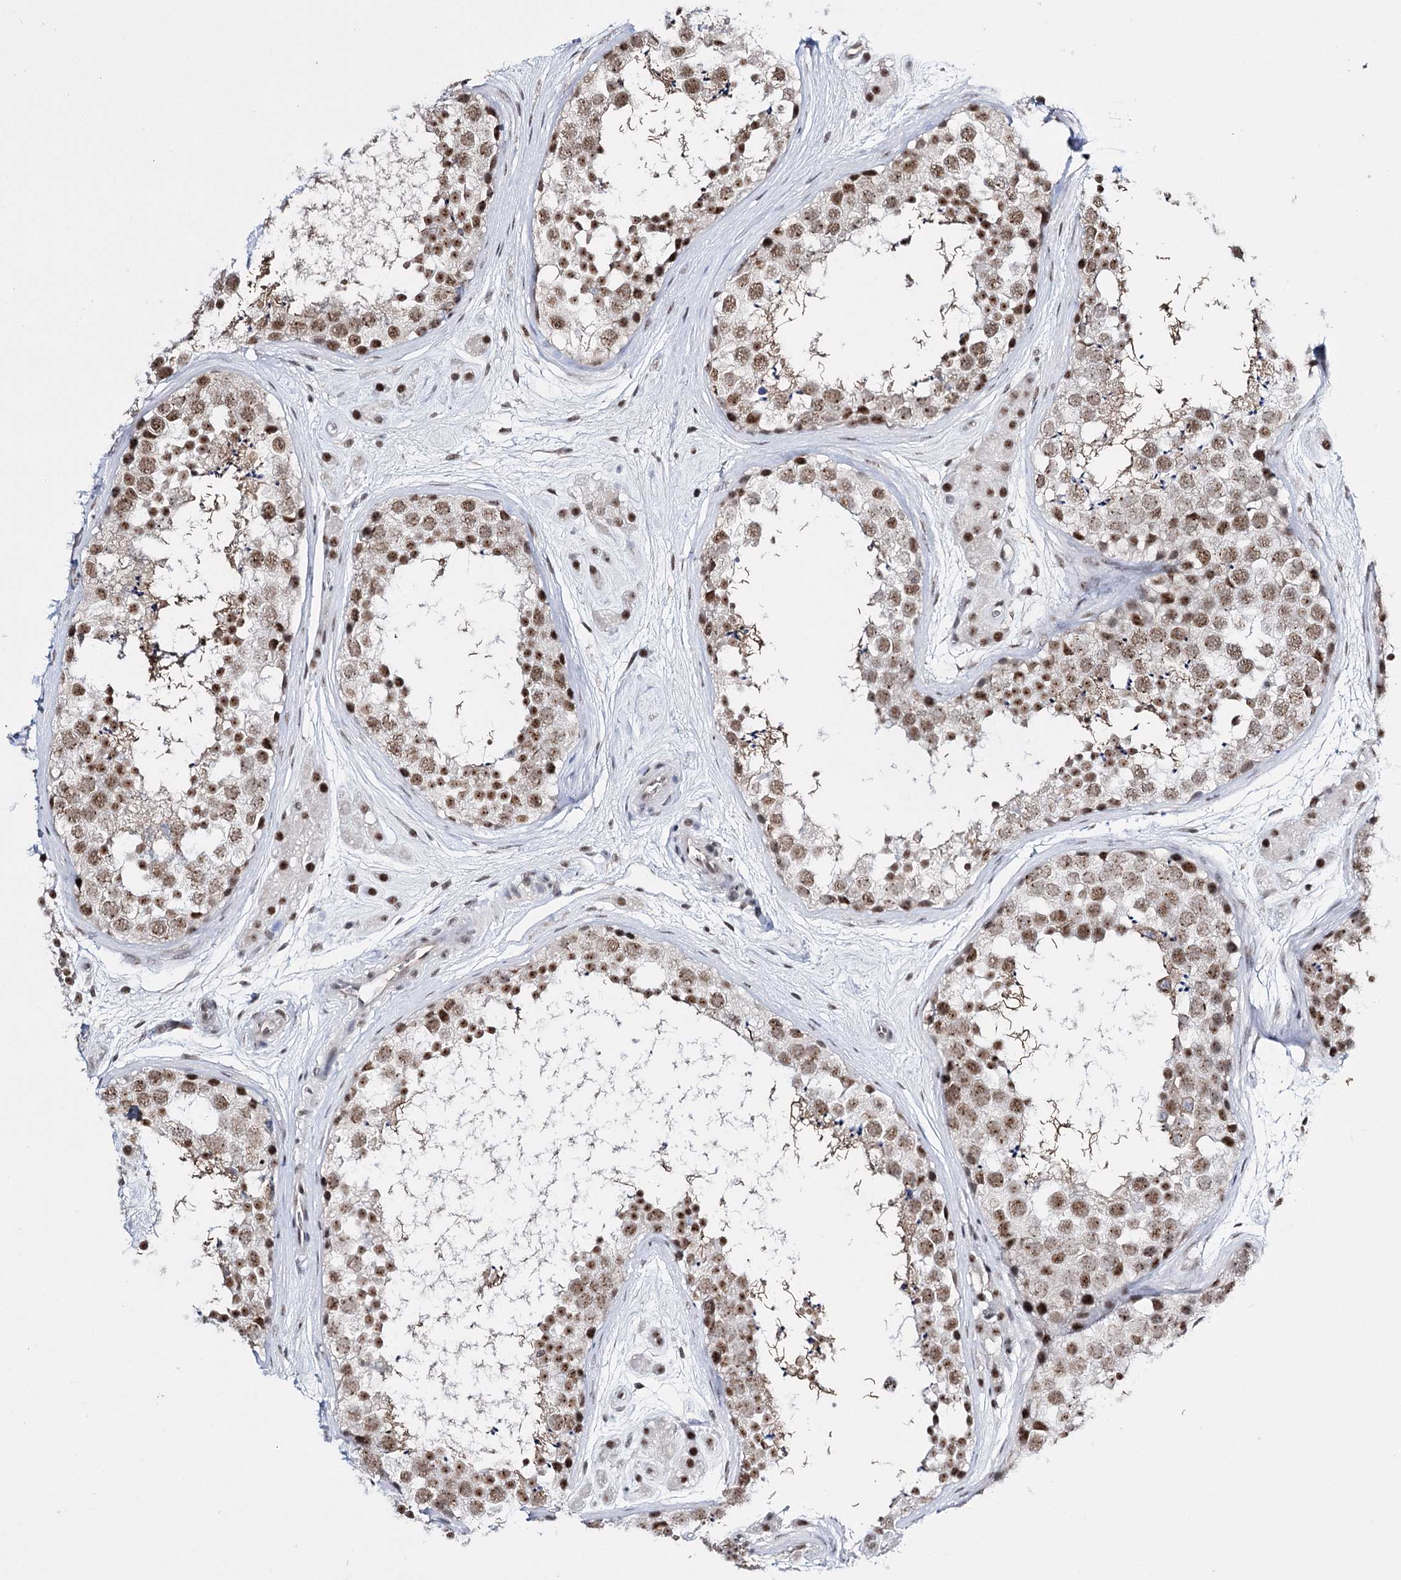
{"staining": {"intensity": "moderate", "quantity": ">75%", "location": "nuclear"}, "tissue": "testis", "cell_type": "Cells in seminiferous ducts", "image_type": "normal", "snomed": [{"axis": "morphology", "description": "Normal tissue, NOS"}, {"axis": "topography", "description": "Testis"}], "caption": "Immunohistochemical staining of normal human testis displays >75% levels of moderate nuclear protein positivity in approximately >75% of cells in seminiferous ducts. Immunohistochemistry stains the protein of interest in brown and the nuclei are stained blue.", "gene": "PRPF40A", "patient": {"sex": "male", "age": 56}}